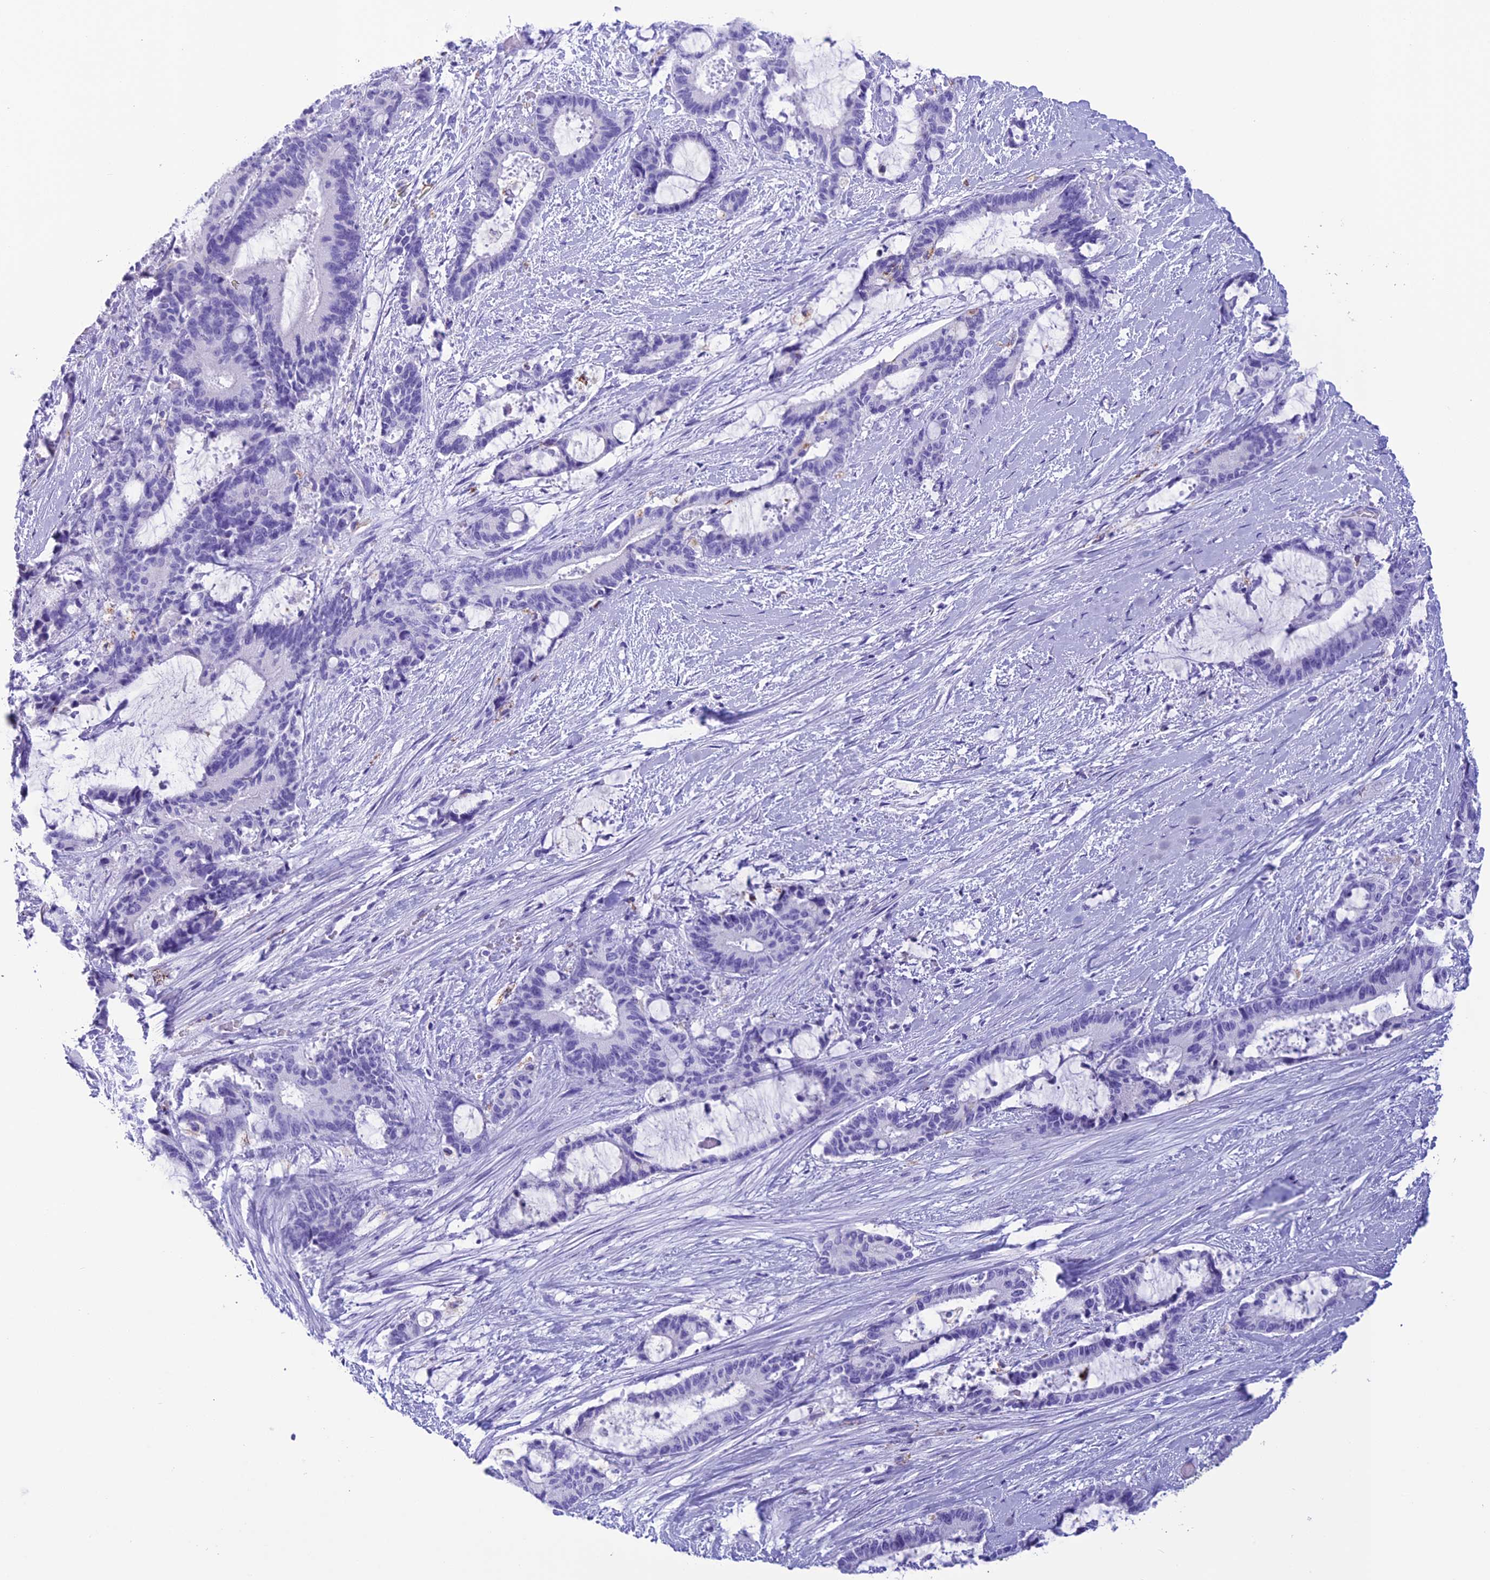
{"staining": {"intensity": "negative", "quantity": "none", "location": "none"}, "tissue": "liver cancer", "cell_type": "Tumor cells", "image_type": "cancer", "snomed": [{"axis": "morphology", "description": "Normal tissue, NOS"}, {"axis": "morphology", "description": "Cholangiocarcinoma"}, {"axis": "topography", "description": "Liver"}, {"axis": "topography", "description": "Peripheral nerve tissue"}], "caption": "A high-resolution histopathology image shows immunohistochemistry staining of cholangiocarcinoma (liver), which displays no significant positivity in tumor cells.", "gene": "TRAM1L1", "patient": {"sex": "female", "age": 73}}